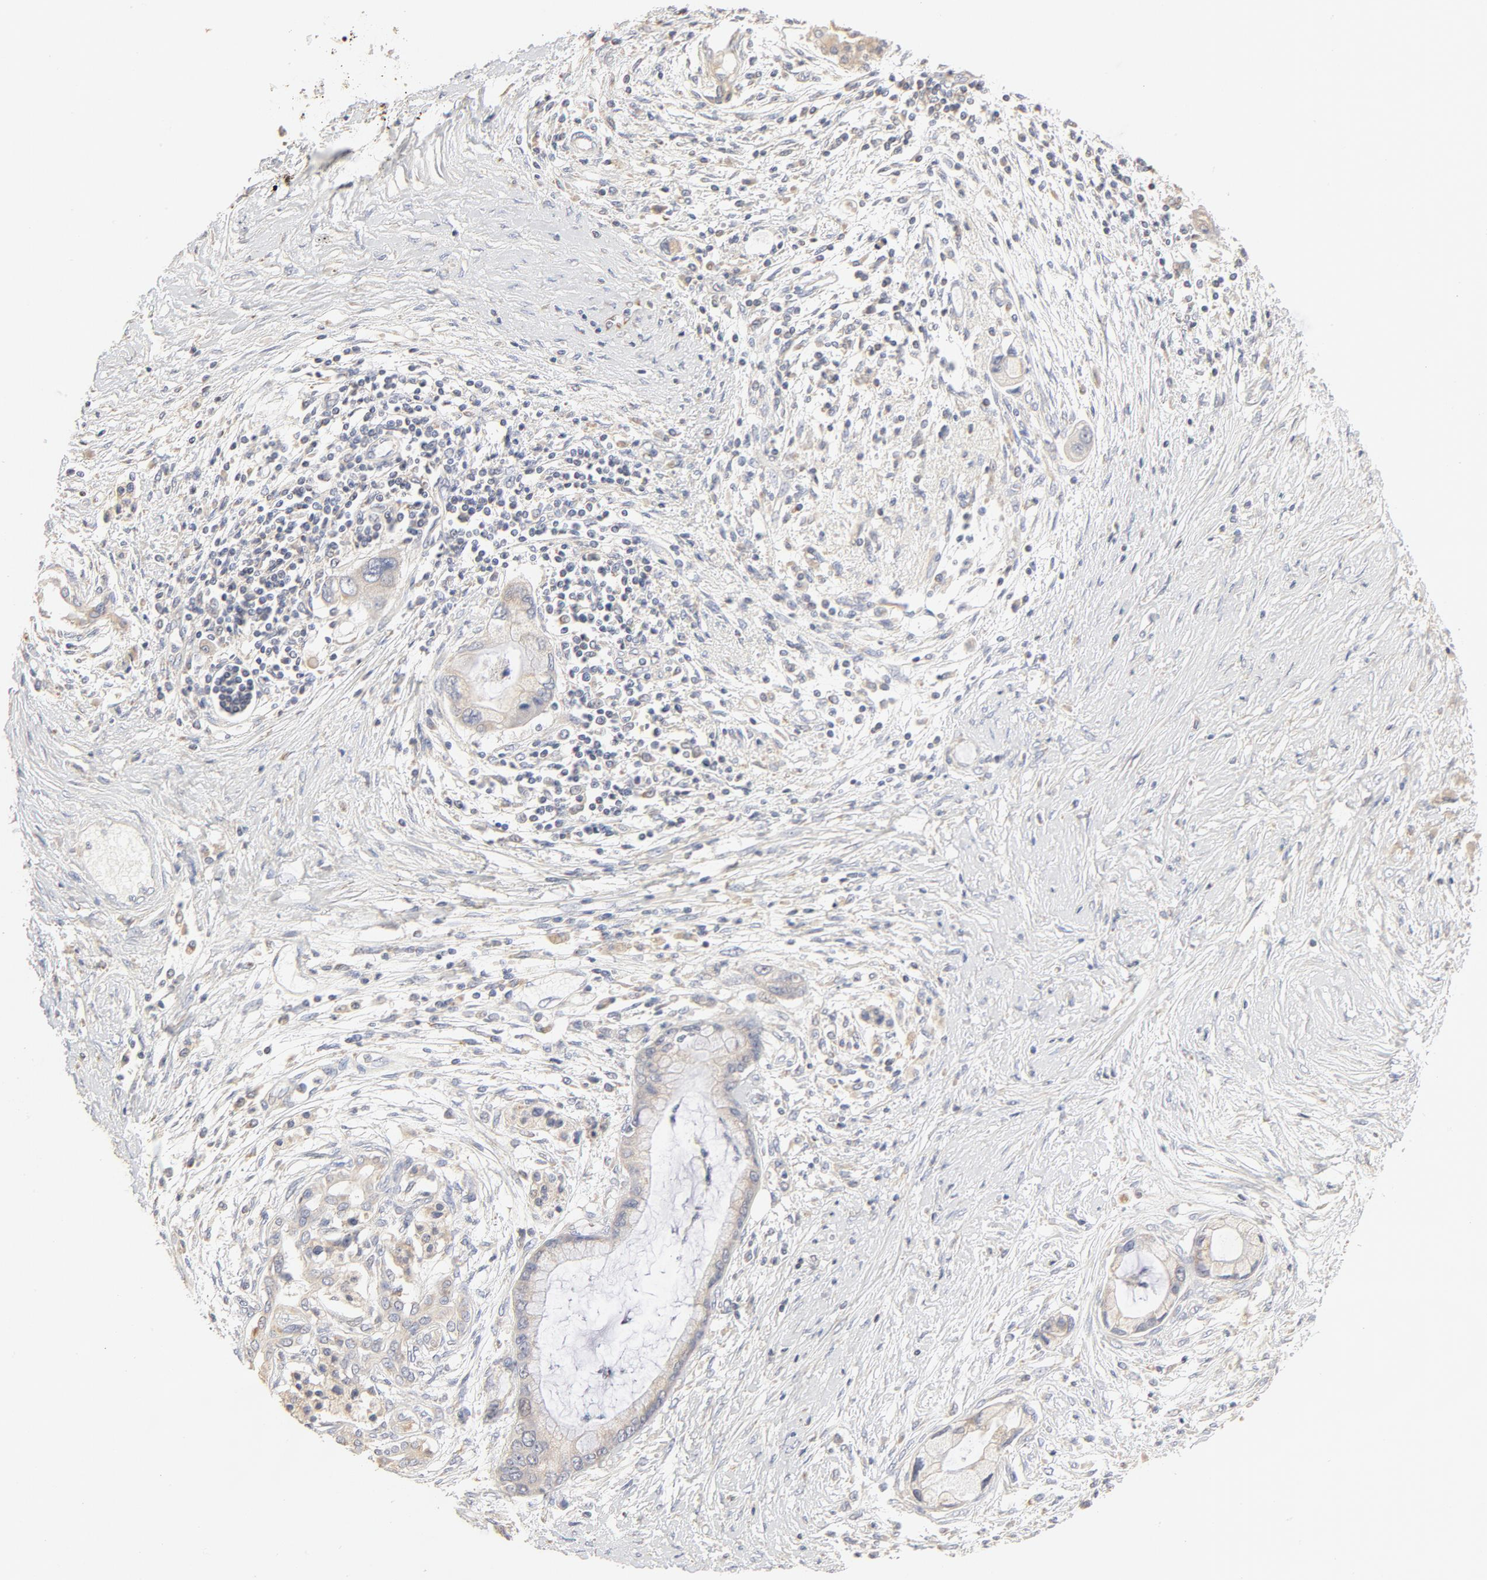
{"staining": {"intensity": "negative", "quantity": "none", "location": "none"}, "tissue": "pancreatic cancer", "cell_type": "Tumor cells", "image_type": "cancer", "snomed": [{"axis": "morphology", "description": "Adenocarcinoma, NOS"}, {"axis": "topography", "description": "Pancreas"}], "caption": "The photomicrograph shows no staining of tumor cells in adenocarcinoma (pancreatic).", "gene": "FCGBP", "patient": {"sex": "female", "age": 59}}